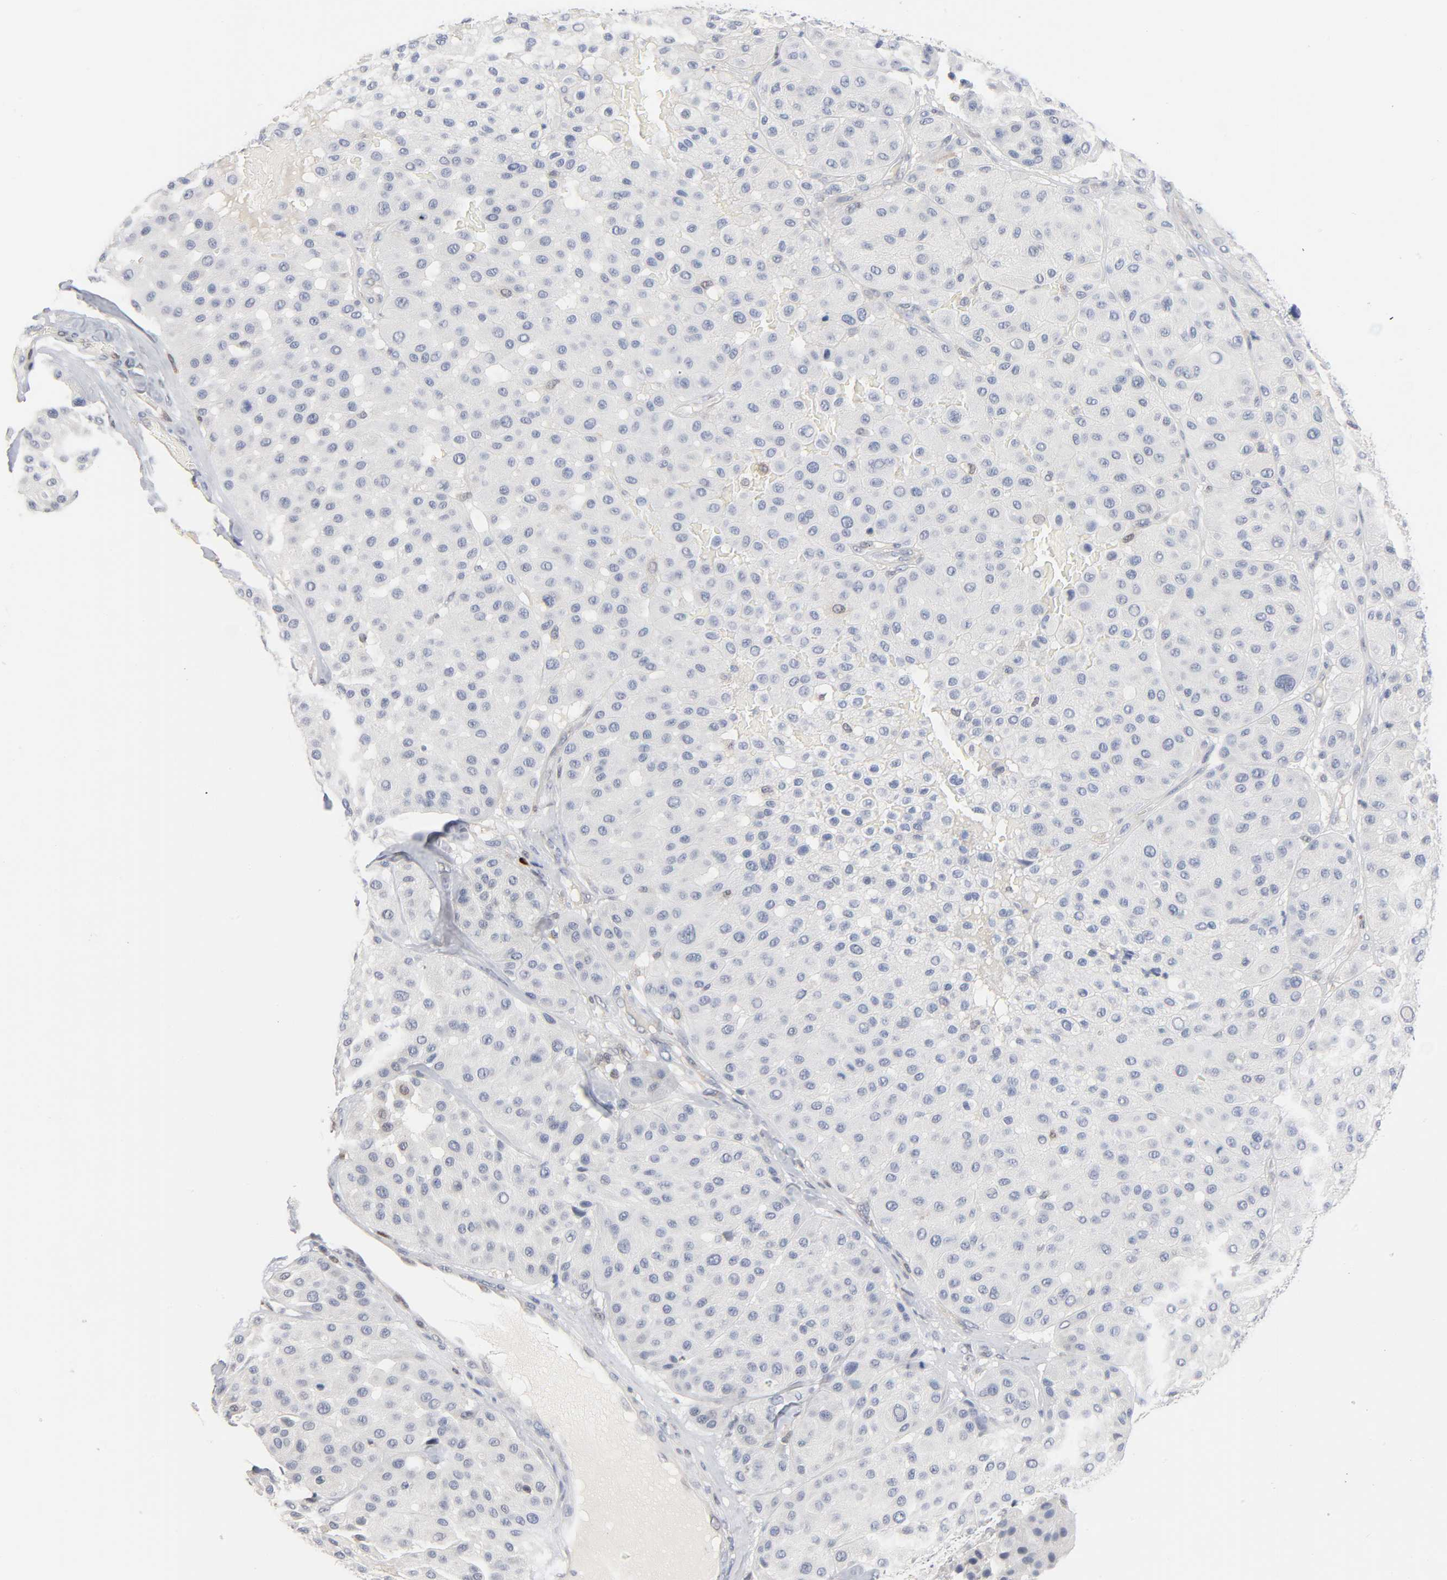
{"staining": {"intensity": "negative", "quantity": "none", "location": "none"}, "tissue": "melanoma", "cell_type": "Tumor cells", "image_type": "cancer", "snomed": [{"axis": "morphology", "description": "Normal tissue, NOS"}, {"axis": "morphology", "description": "Malignant melanoma, Metastatic site"}, {"axis": "topography", "description": "Skin"}], "caption": "This is an IHC micrograph of melanoma. There is no positivity in tumor cells.", "gene": "NFATC1", "patient": {"sex": "male", "age": 41}}